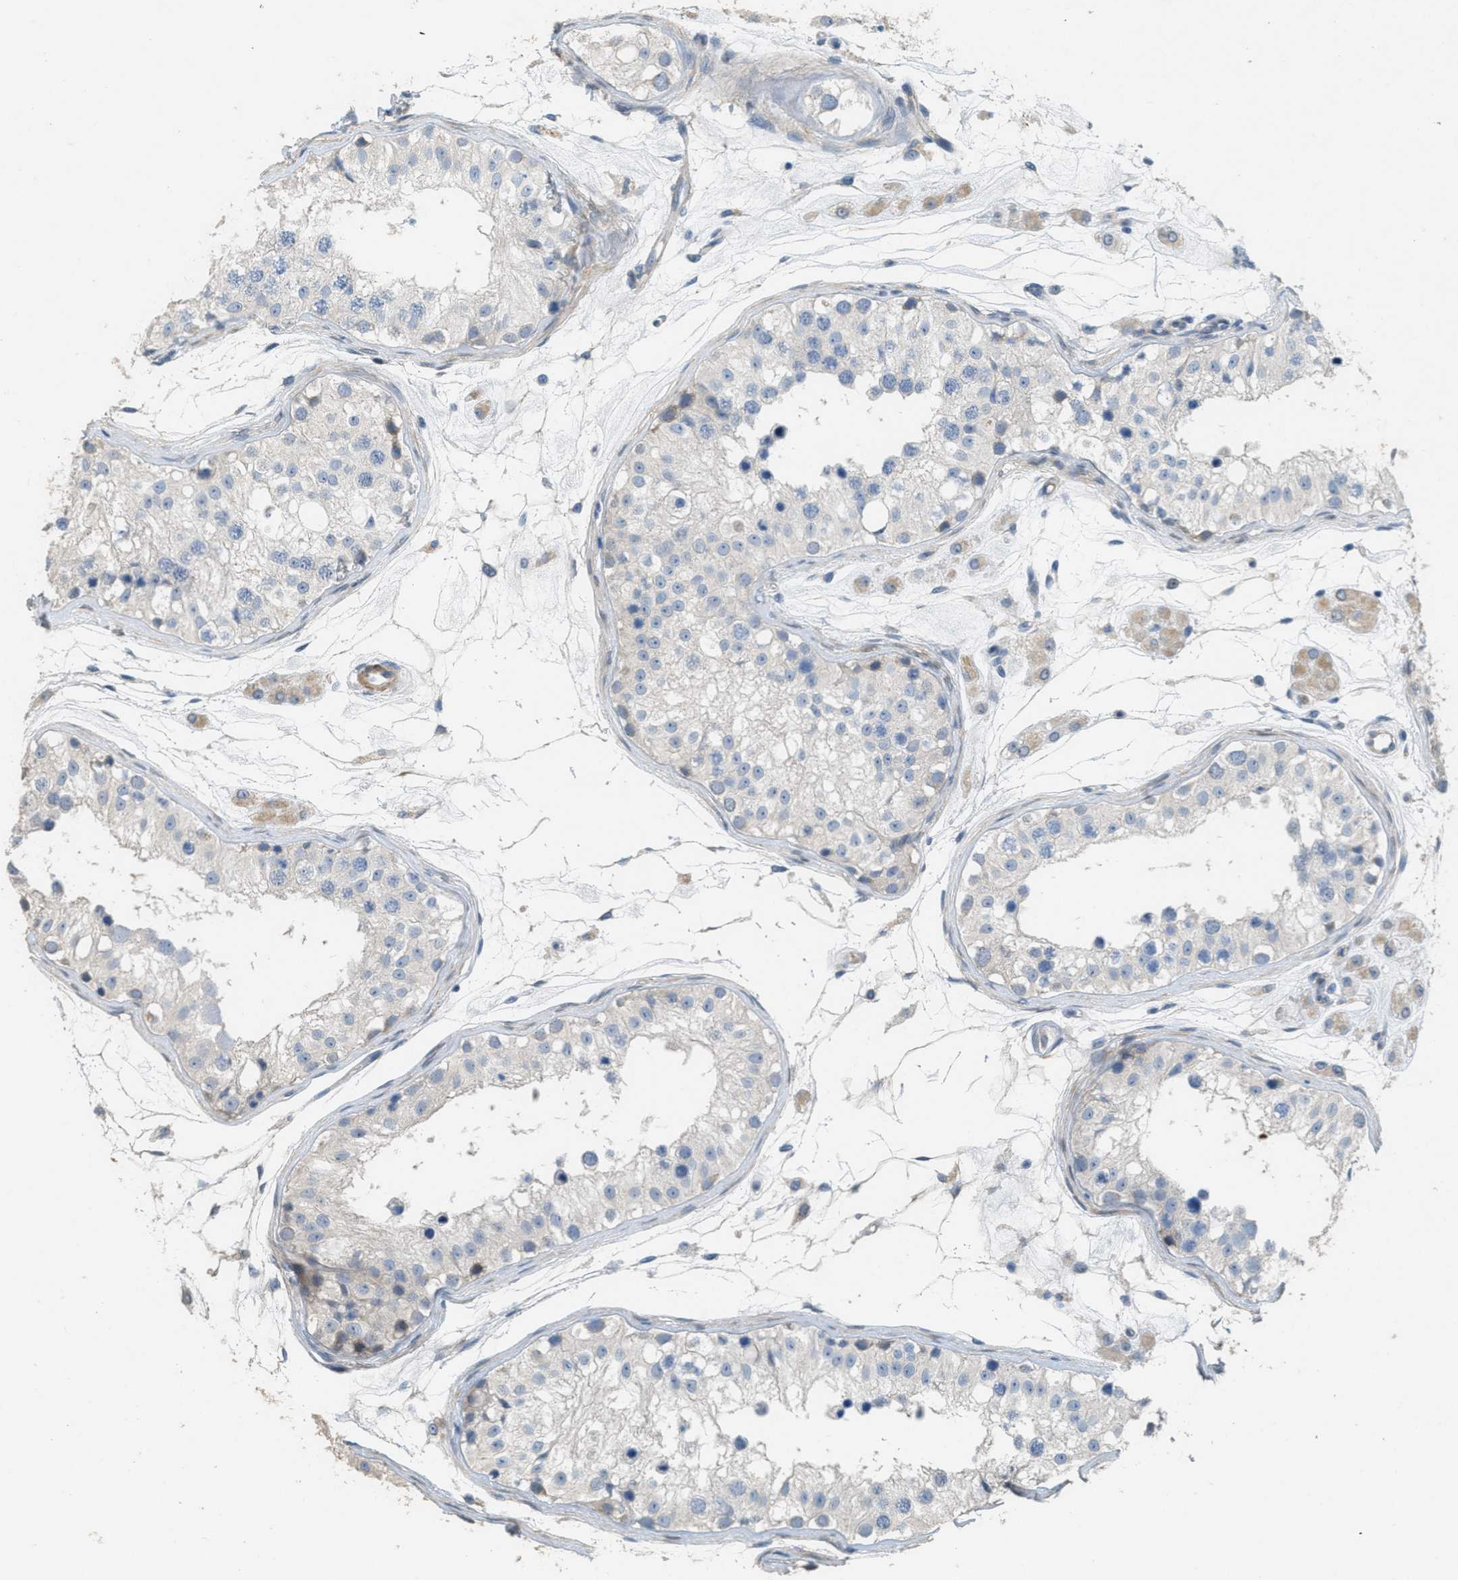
{"staining": {"intensity": "weak", "quantity": "<25%", "location": "cytoplasmic/membranous"}, "tissue": "testis", "cell_type": "Cells in seminiferous ducts", "image_type": "normal", "snomed": [{"axis": "morphology", "description": "Normal tissue, NOS"}, {"axis": "morphology", "description": "Adenocarcinoma, metastatic, NOS"}, {"axis": "topography", "description": "Testis"}], "caption": "Cells in seminiferous ducts are negative for protein expression in unremarkable human testis. Nuclei are stained in blue.", "gene": "MRS2", "patient": {"sex": "male", "age": 26}}